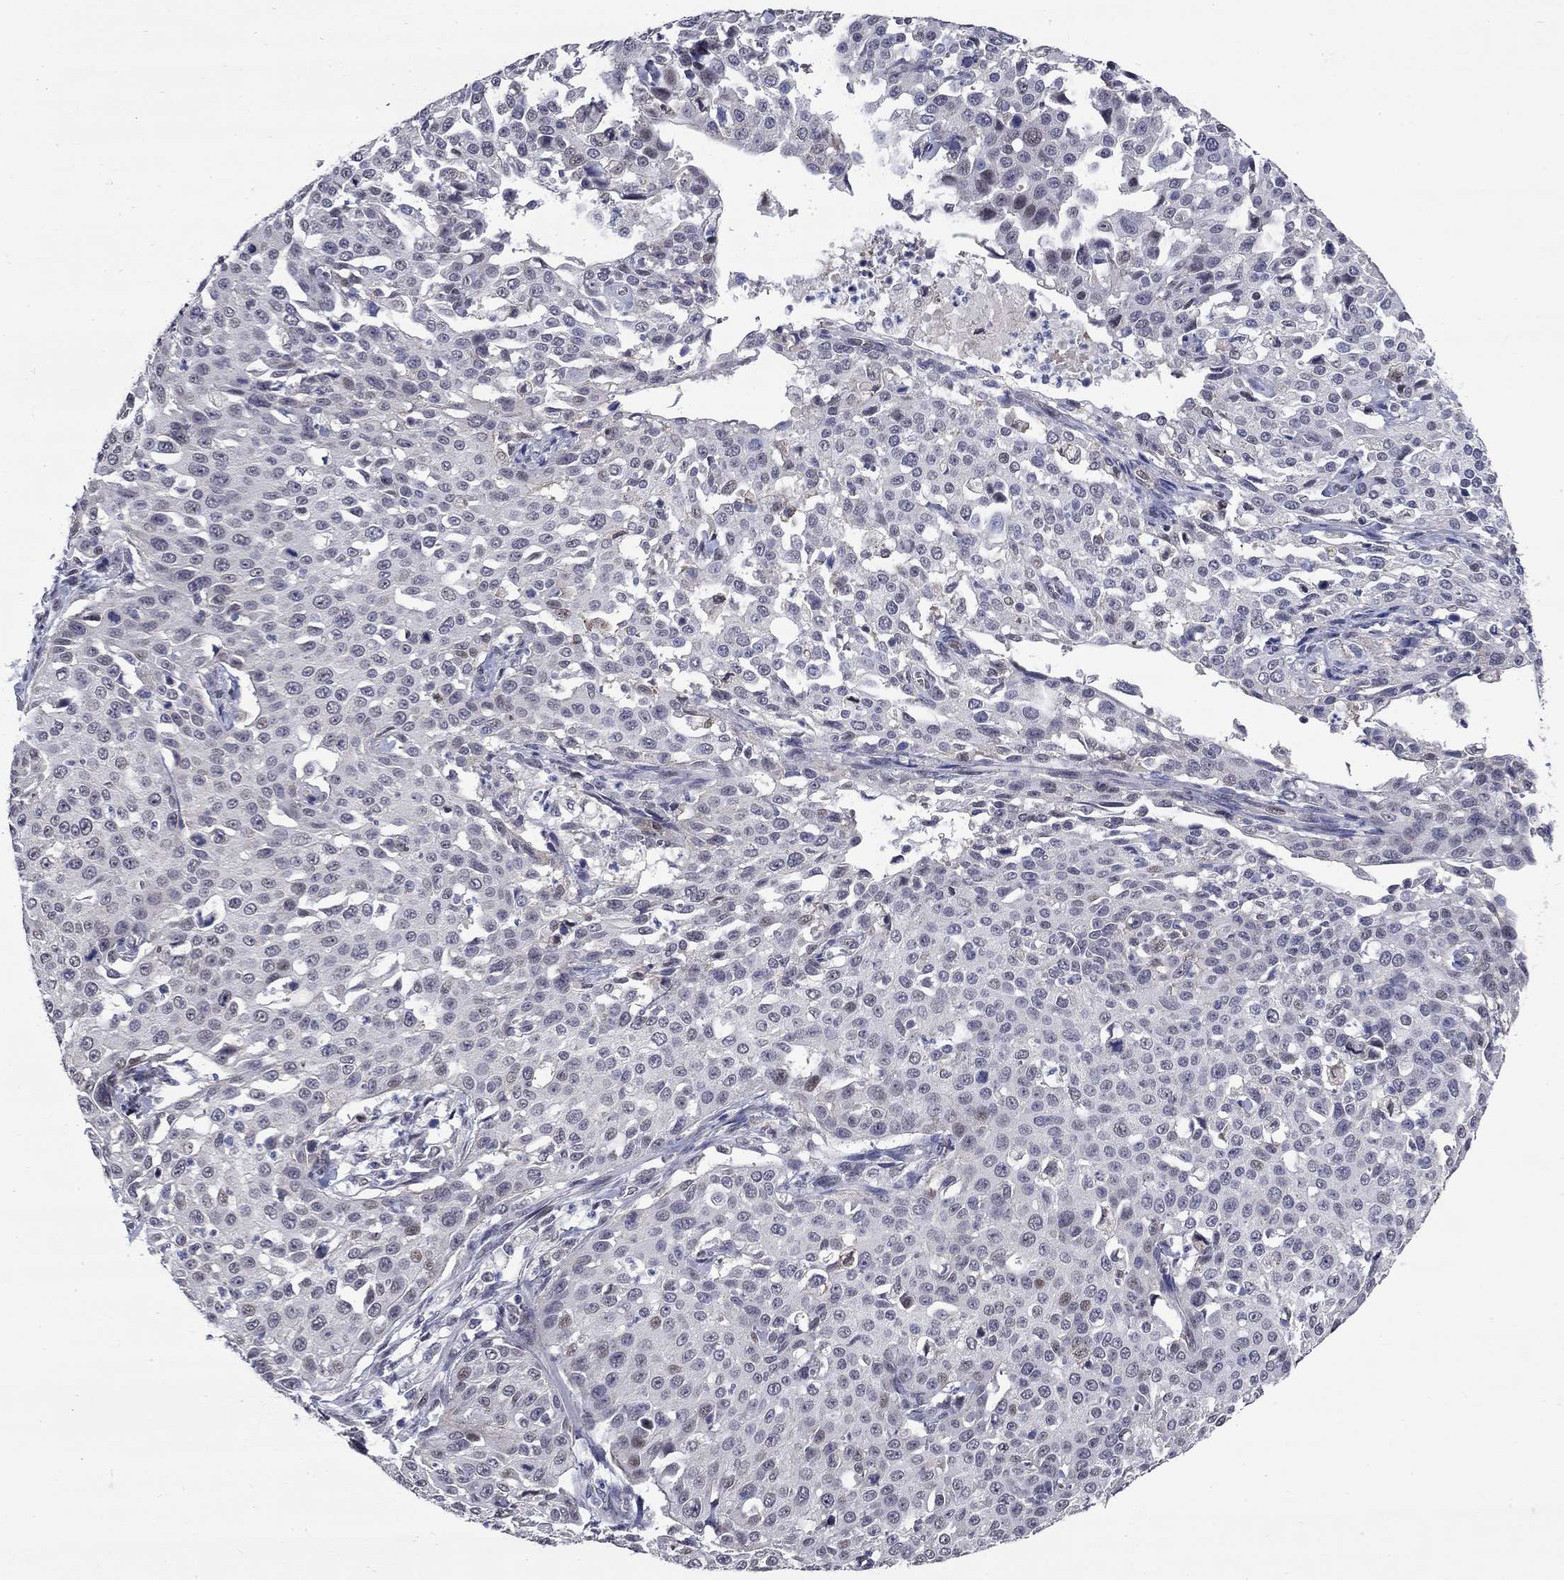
{"staining": {"intensity": "negative", "quantity": "none", "location": "none"}, "tissue": "cervical cancer", "cell_type": "Tumor cells", "image_type": "cancer", "snomed": [{"axis": "morphology", "description": "Squamous cell carcinoma, NOS"}, {"axis": "topography", "description": "Cervix"}], "caption": "Tumor cells show no significant staining in cervical cancer (squamous cell carcinoma). (Immunohistochemistry, brightfield microscopy, high magnification).", "gene": "HTR4", "patient": {"sex": "female", "age": 26}}